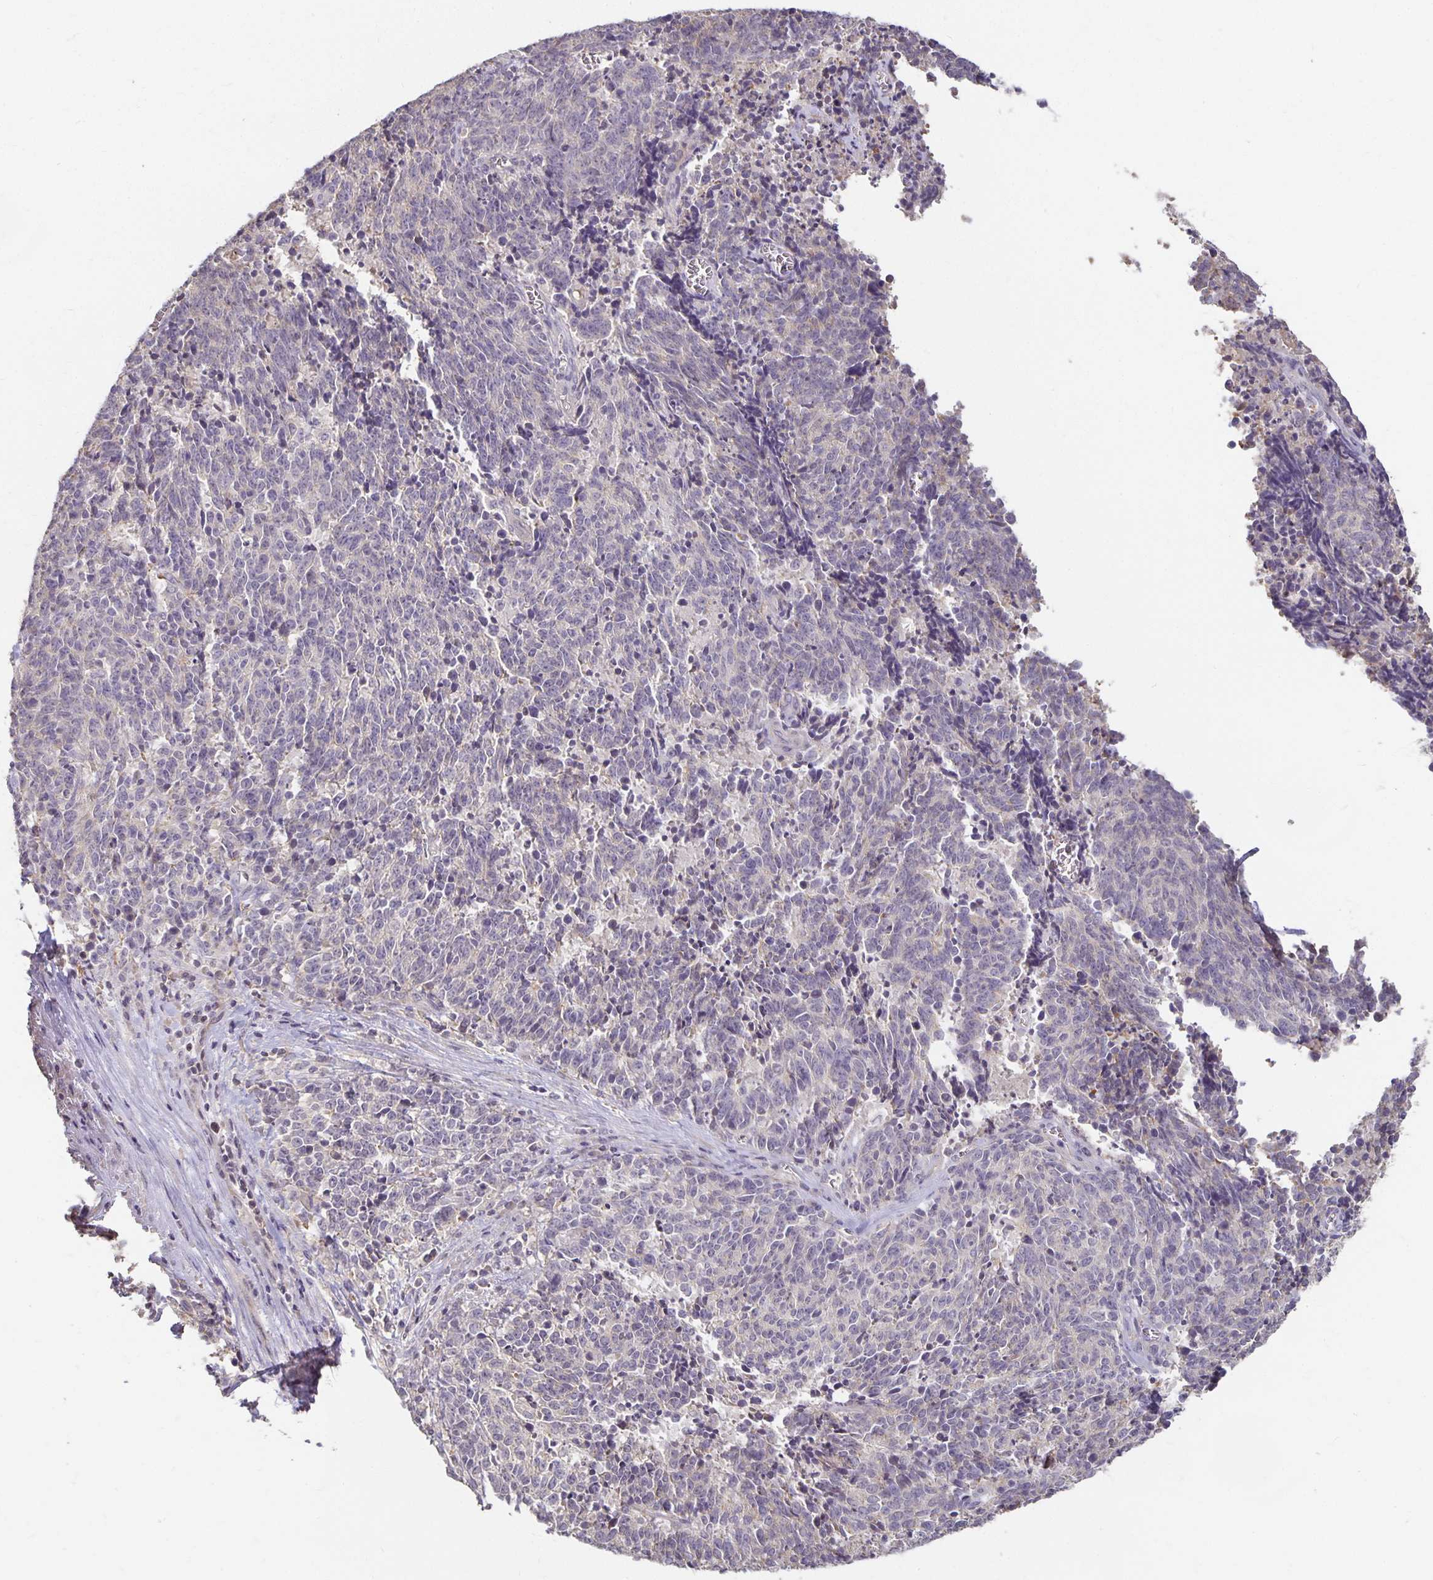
{"staining": {"intensity": "negative", "quantity": "none", "location": "none"}, "tissue": "cervical cancer", "cell_type": "Tumor cells", "image_type": "cancer", "snomed": [{"axis": "morphology", "description": "Squamous cell carcinoma, NOS"}, {"axis": "topography", "description": "Cervix"}], "caption": "Immunohistochemistry photomicrograph of neoplastic tissue: cervical squamous cell carcinoma stained with DAB displays no significant protein positivity in tumor cells.", "gene": "CST6", "patient": {"sex": "female", "age": 29}}